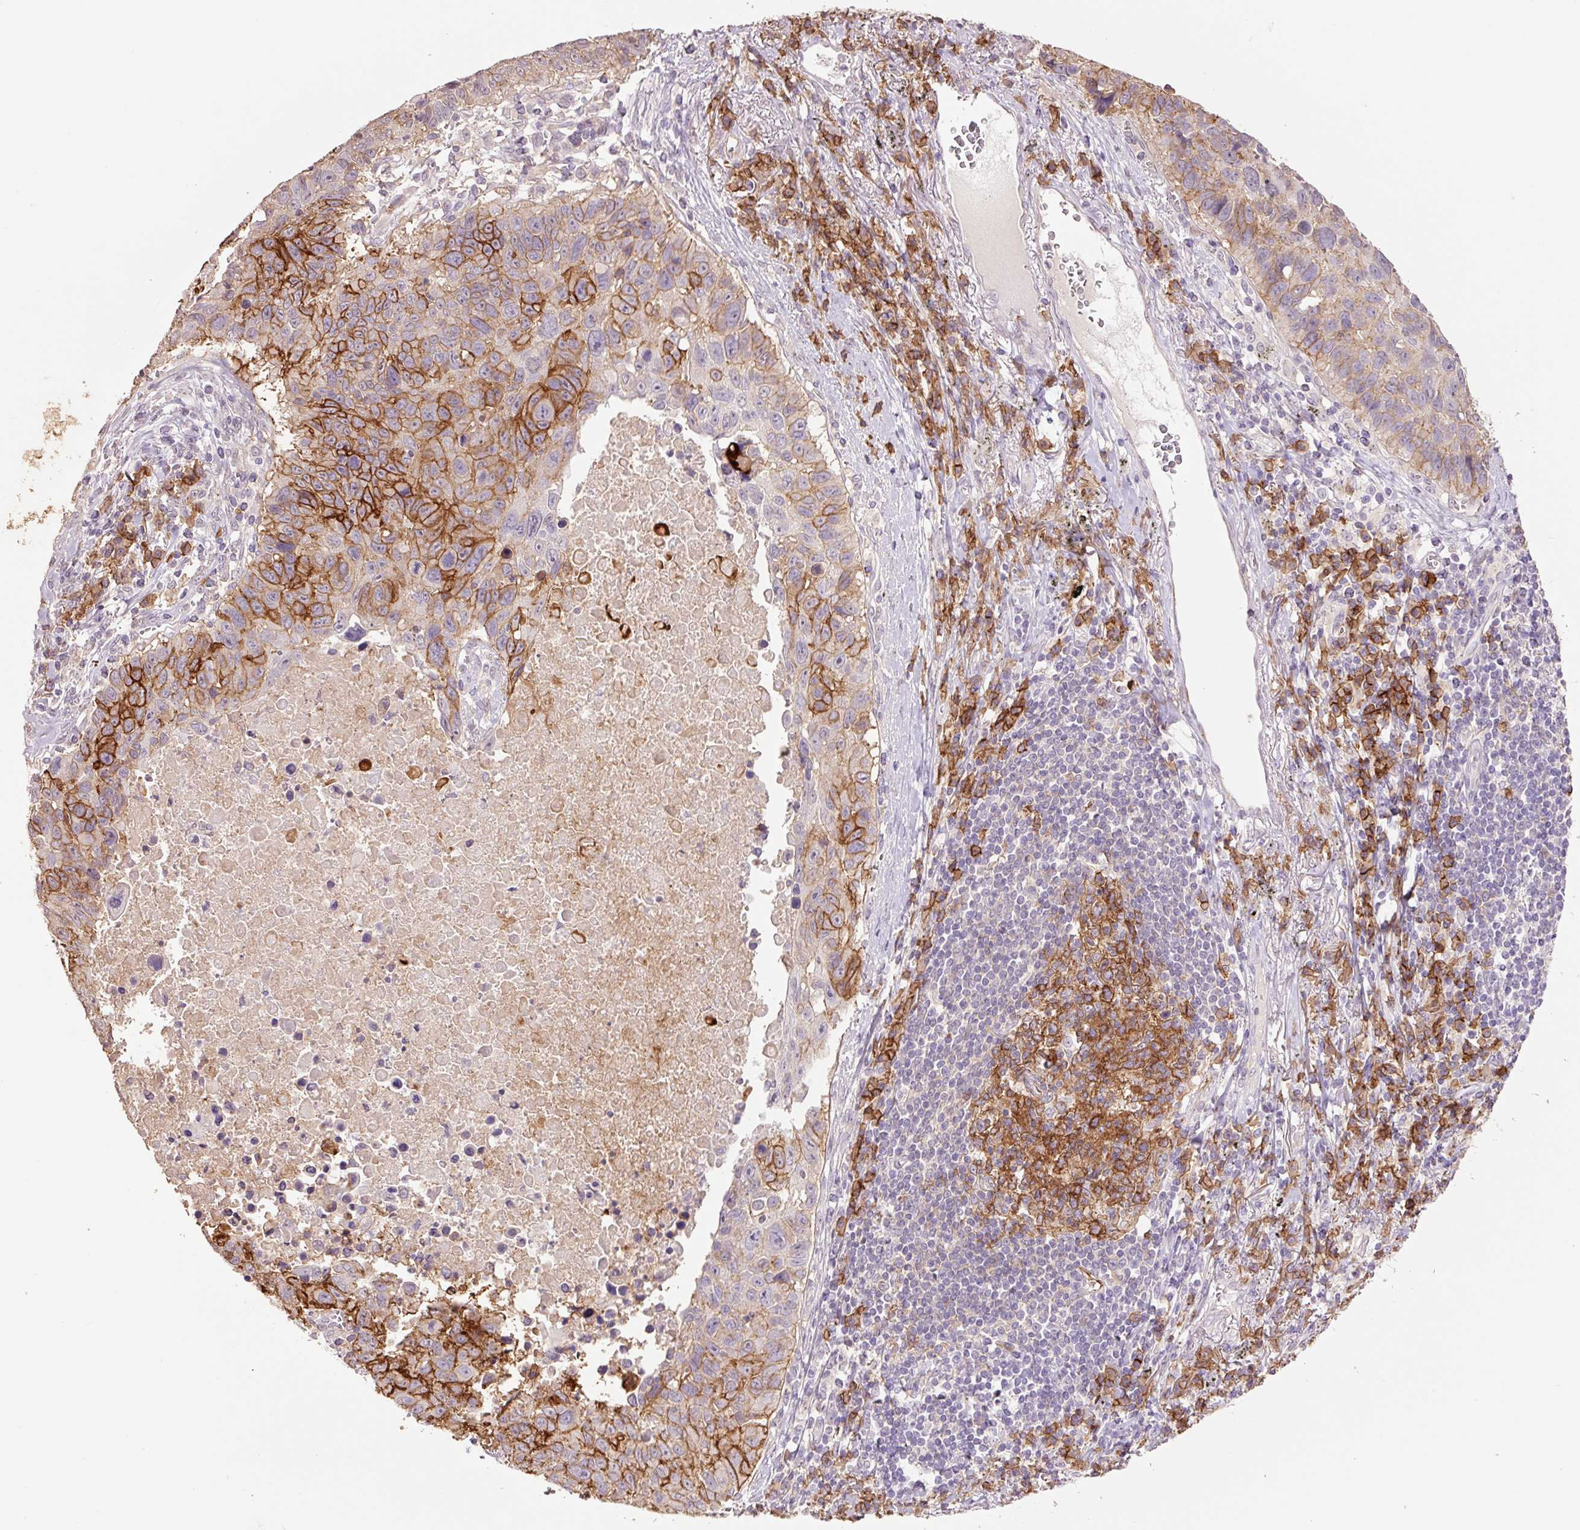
{"staining": {"intensity": "moderate", "quantity": "25%-75%", "location": "cytoplasmic/membranous"}, "tissue": "lung cancer", "cell_type": "Tumor cells", "image_type": "cancer", "snomed": [{"axis": "morphology", "description": "Squamous cell carcinoma, NOS"}, {"axis": "topography", "description": "Lung"}], "caption": "Human lung squamous cell carcinoma stained with a brown dye demonstrates moderate cytoplasmic/membranous positive expression in about 25%-75% of tumor cells.", "gene": "SLC1A4", "patient": {"sex": "male", "age": 66}}